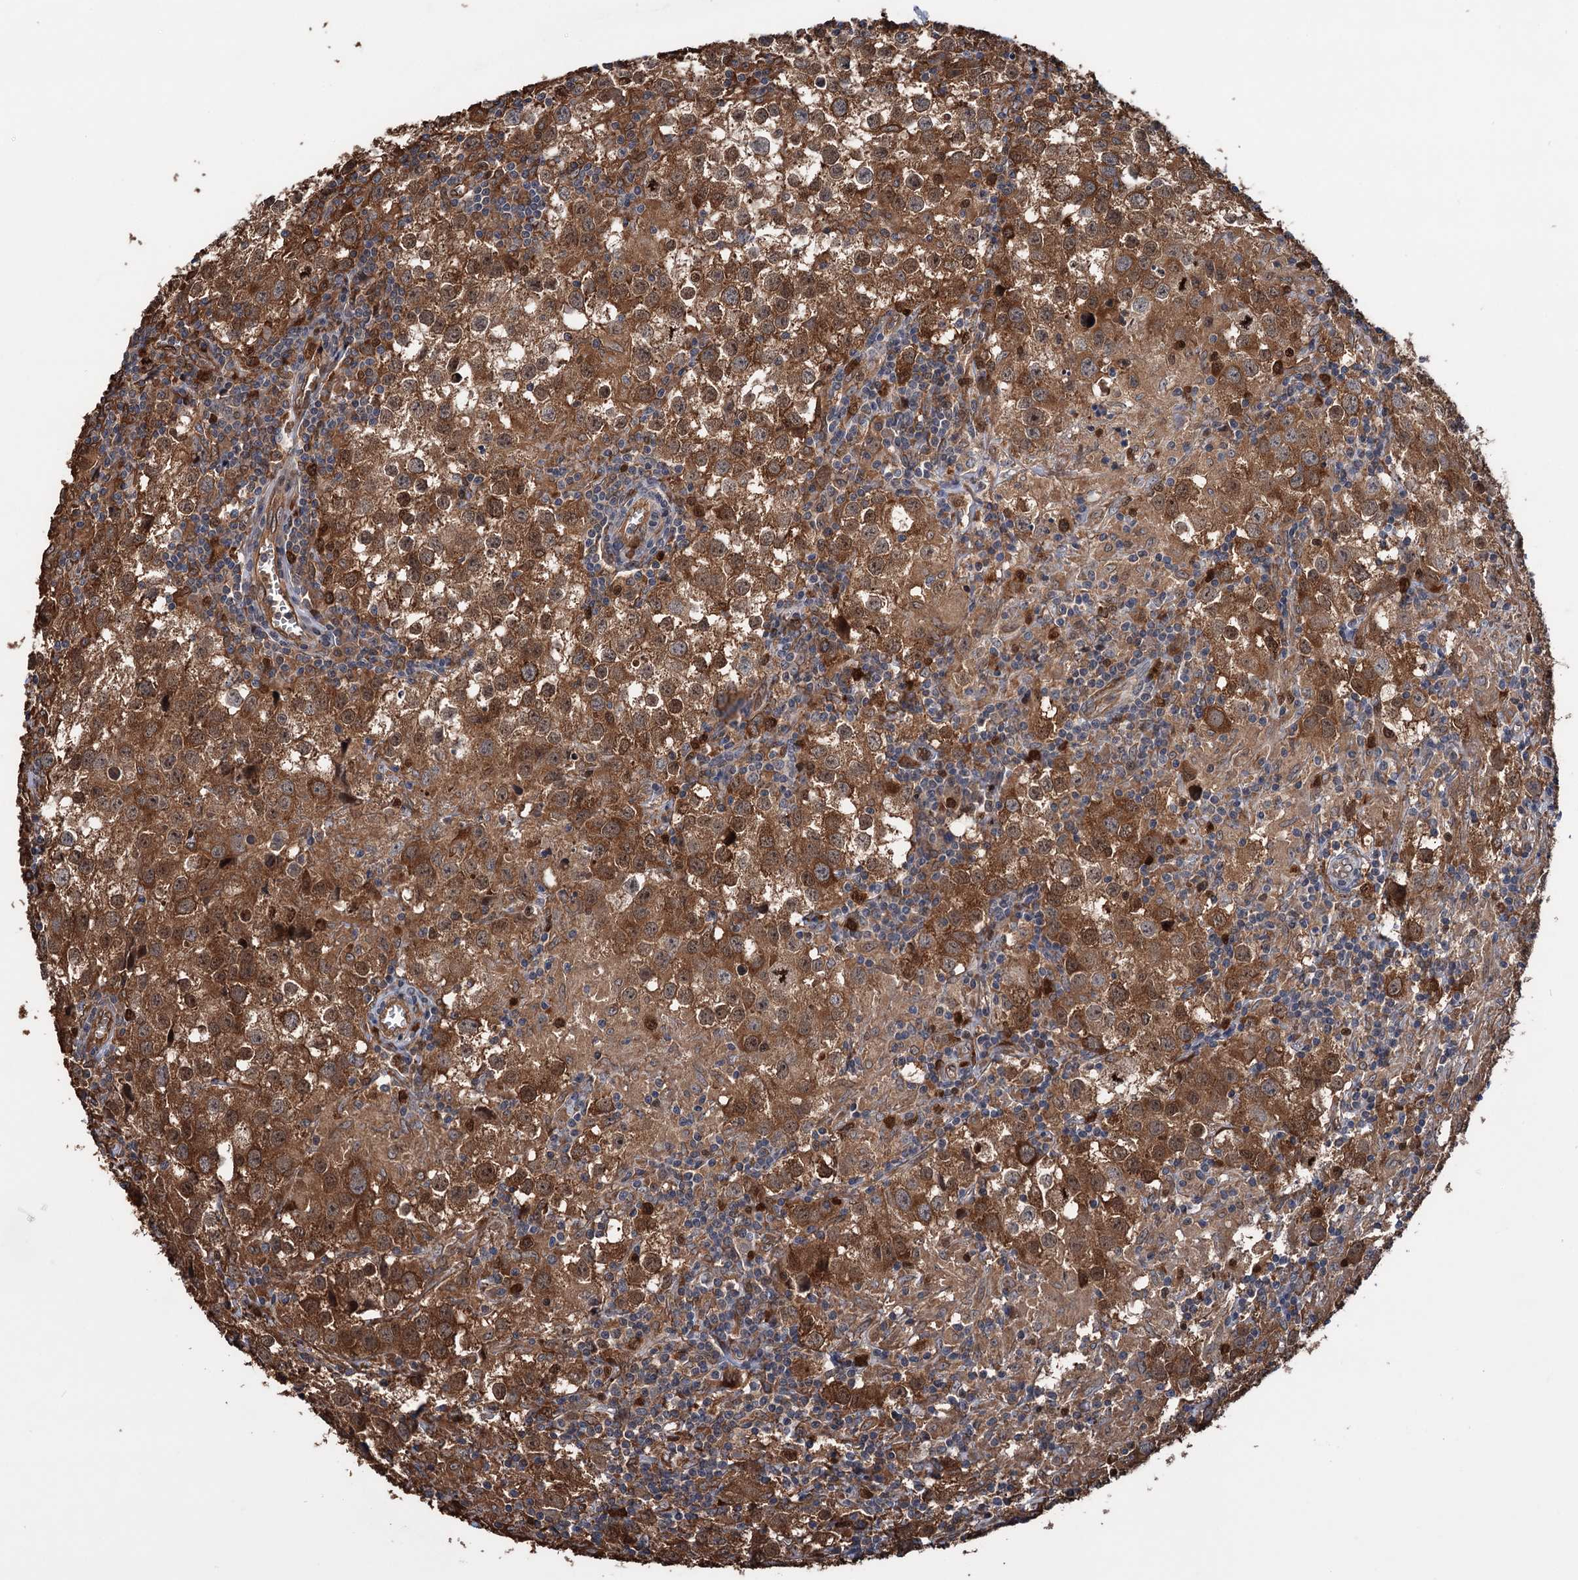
{"staining": {"intensity": "strong", "quantity": ">75%", "location": "cytoplasmic/membranous"}, "tissue": "testis cancer", "cell_type": "Tumor cells", "image_type": "cancer", "snomed": [{"axis": "morphology", "description": "Seminoma, NOS"}, {"axis": "morphology", "description": "Carcinoma, Embryonal, NOS"}, {"axis": "topography", "description": "Testis"}], "caption": "This image shows testis seminoma stained with immunohistochemistry to label a protein in brown. The cytoplasmic/membranous of tumor cells show strong positivity for the protein. Nuclei are counter-stained blue.", "gene": "NCAPD2", "patient": {"sex": "male", "age": 43}}